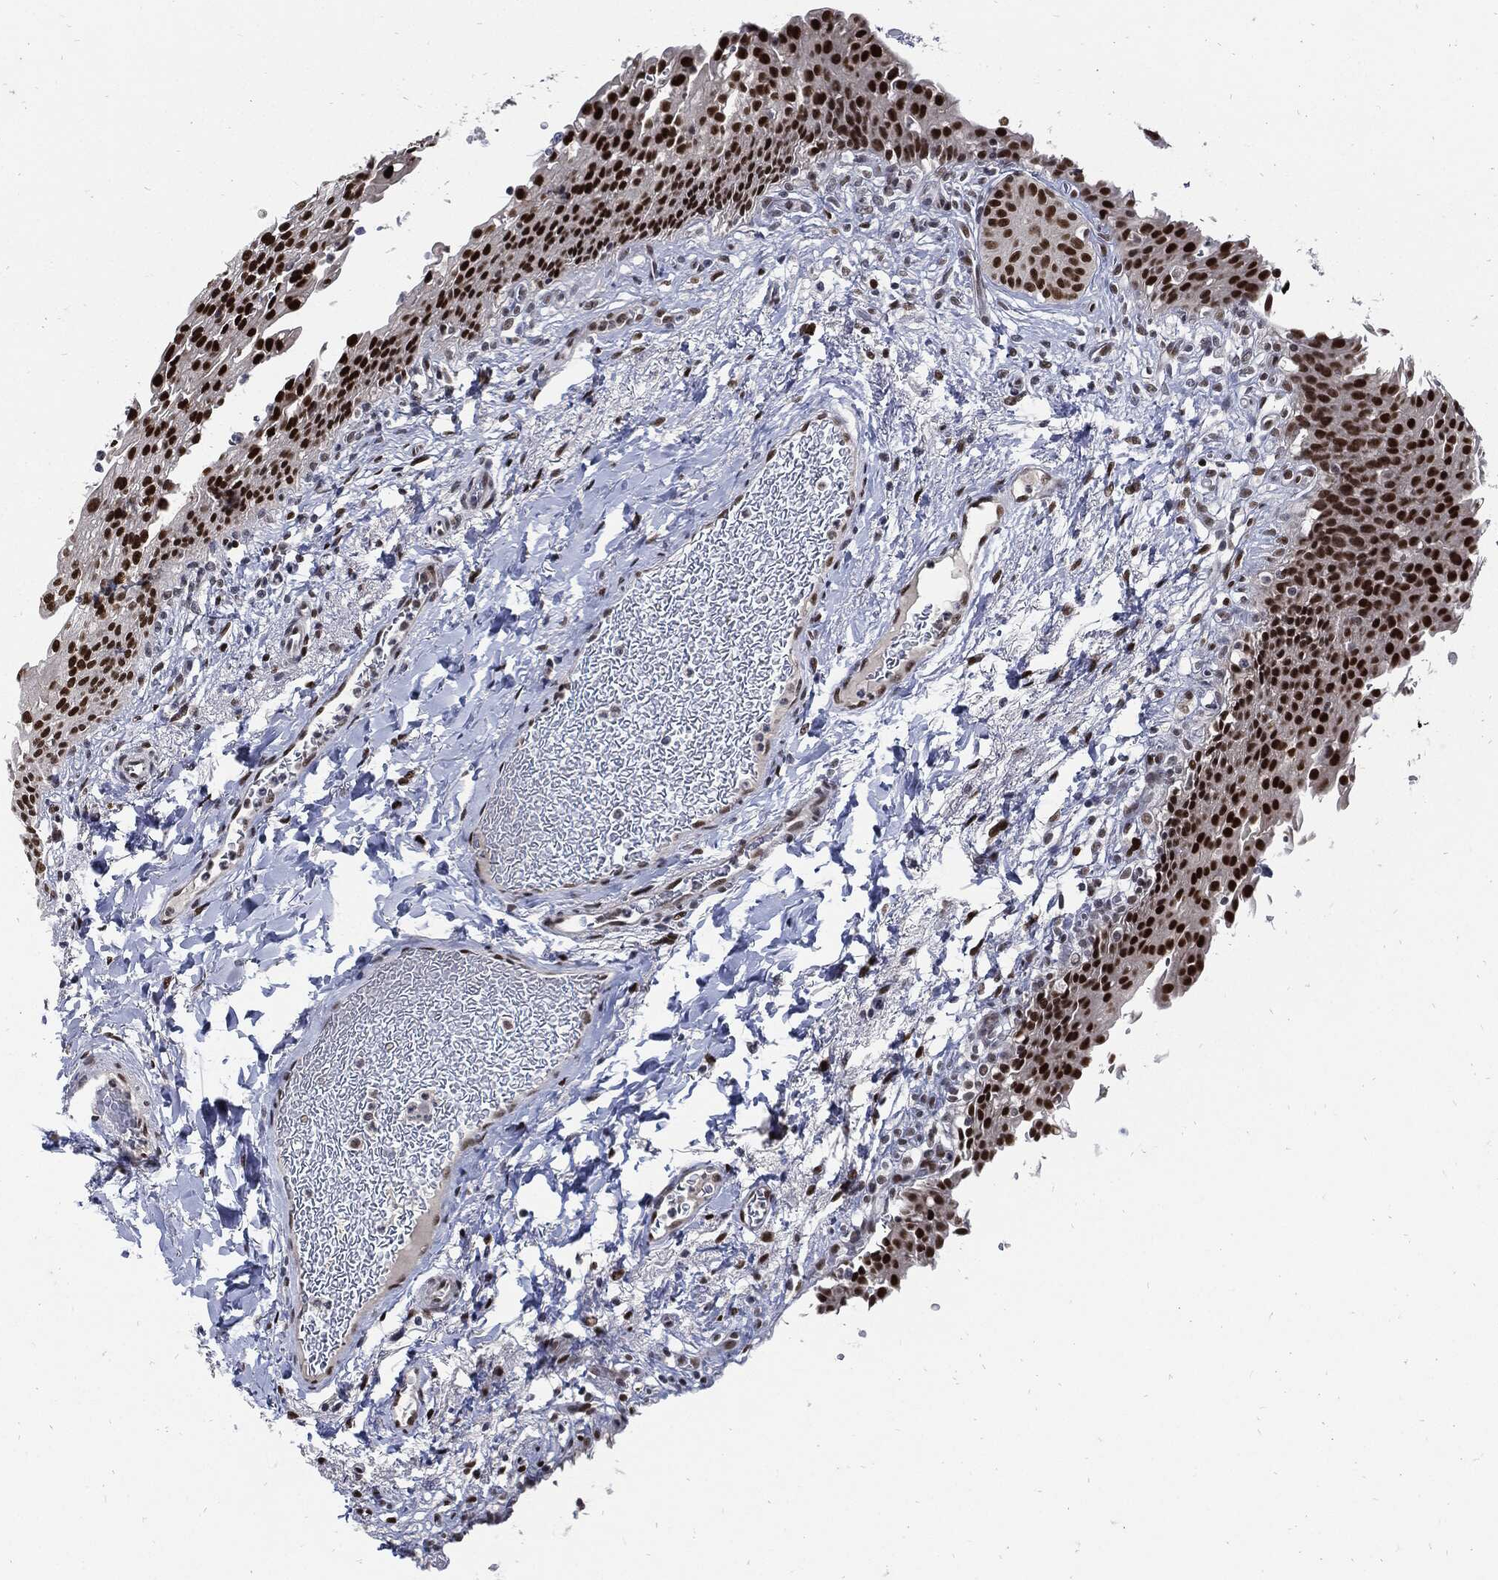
{"staining": {"intensity": "strong", "quantity": ">75%", "location": "nuclear"}, "tissue": "urinary bladder", "cell_type": "Urothelial cells", "image_type": "normal", "snomed": [{"axis": "morphology", "description": "Normal tissue, NOS"}, {"axis": "topography", "description": "Urinary bladder"}], "caption": "Strong nuclear protein expression is present in approximately >75% of urothelial cells in urinary bladder. The staining is performed using DAB brown chromogen to label protein expression. The nuclei are counter-stained blue using hematoxylin.", "gene": "NBN", "patient": {"sex": "female", "age": 60}}